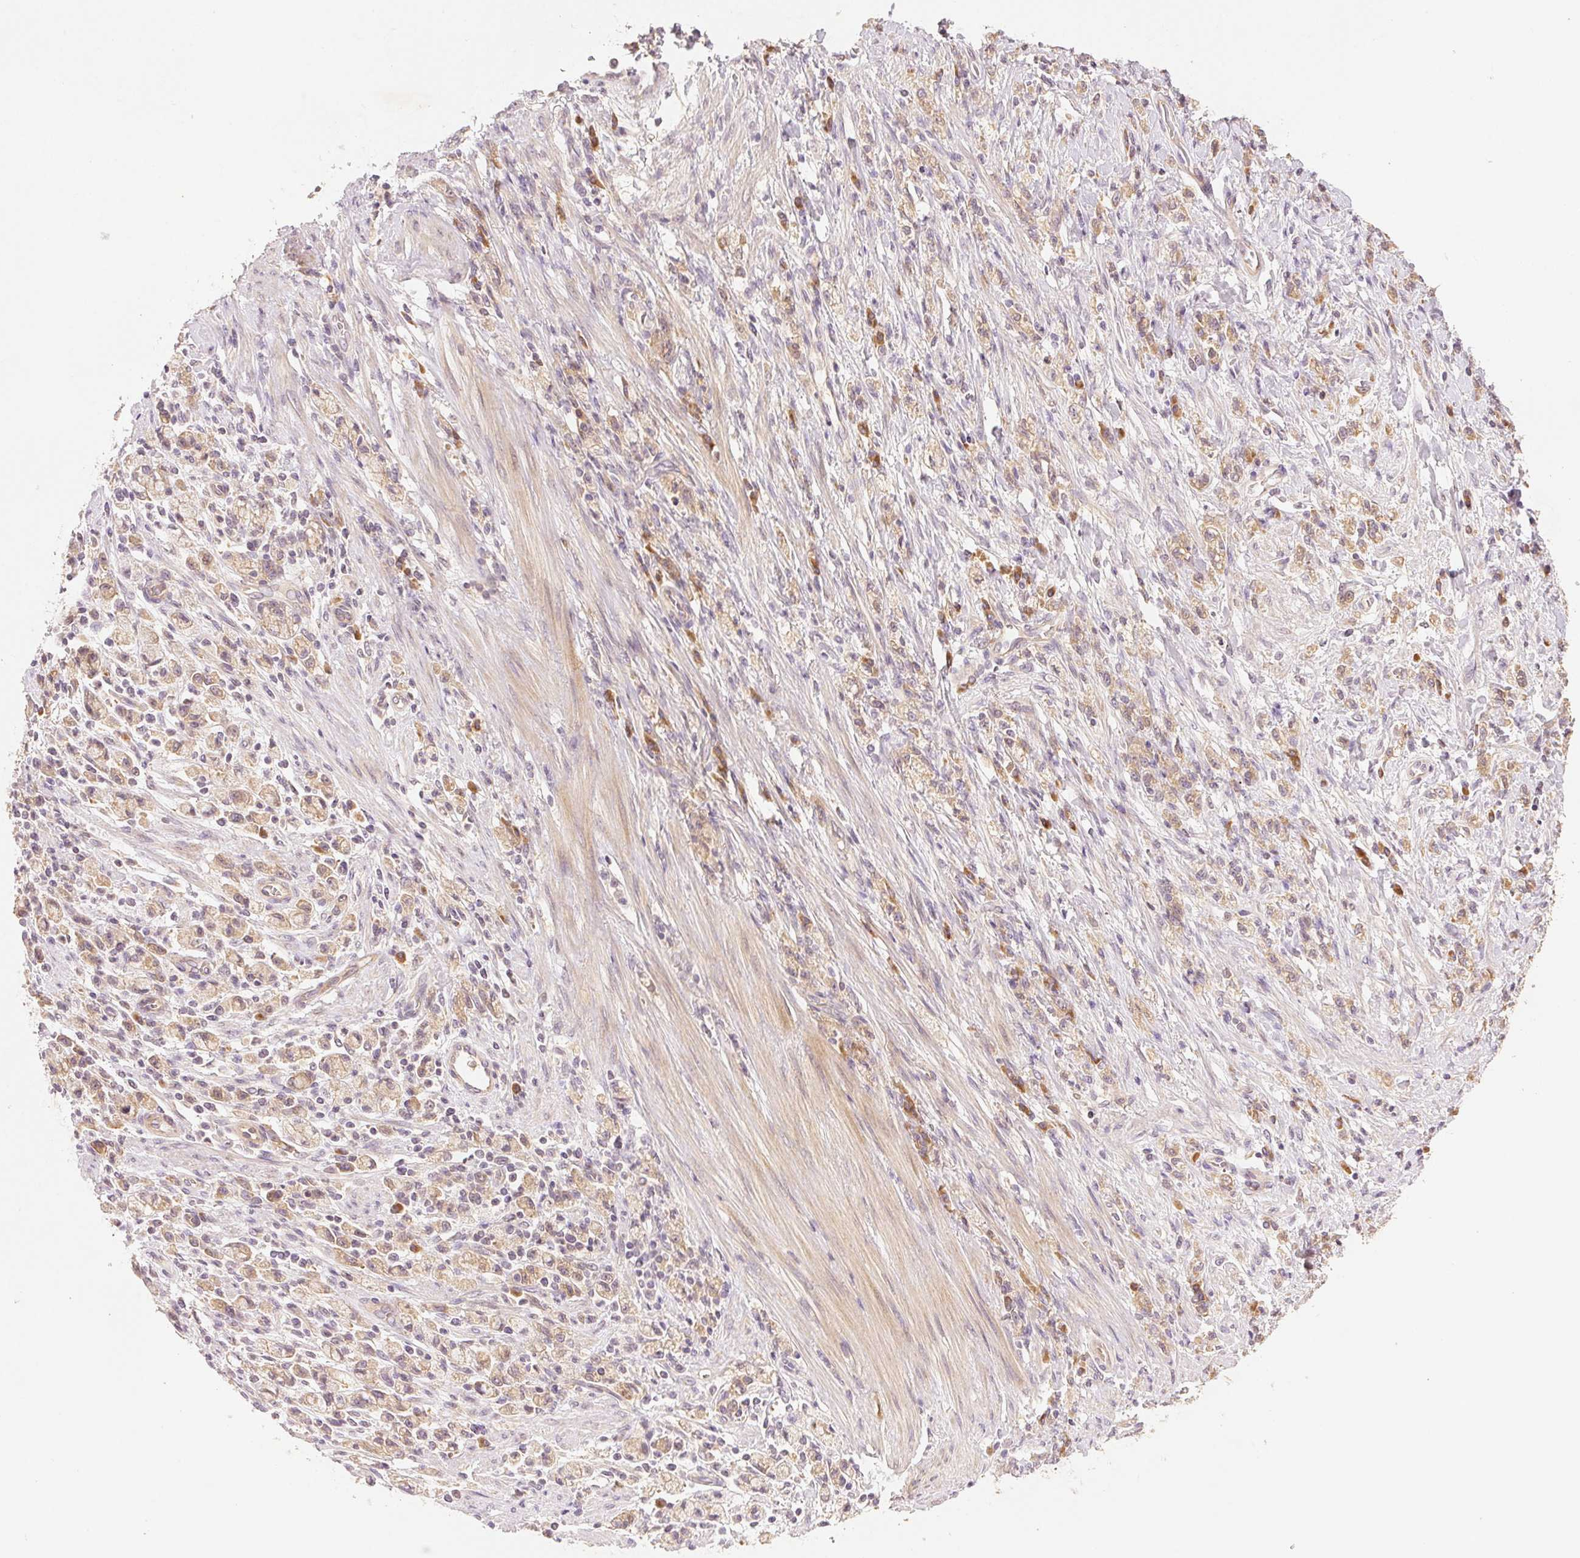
{"staining": {"intensity": "weak", "quantity": ">75%", "location": "cytoplasmic/membranous"}, "tissue": "stomach cancer", "cell_type": "Tumor cells", "image_type": "cancer", "snomed": [{"axis": "morphology", "description": "Adenocarcinoma, NOS"}, {"axis": "topography", "description": "Stomach"}], "caption": "Stomach cancer (adenocarcinoma) stained for a protein (brown) demonstrates weak cytoplasmic/membranous positive staining in about >75% of tumor cells.", "gene": "YIF1B", "patient": {"sex": "male", "age": 77}}